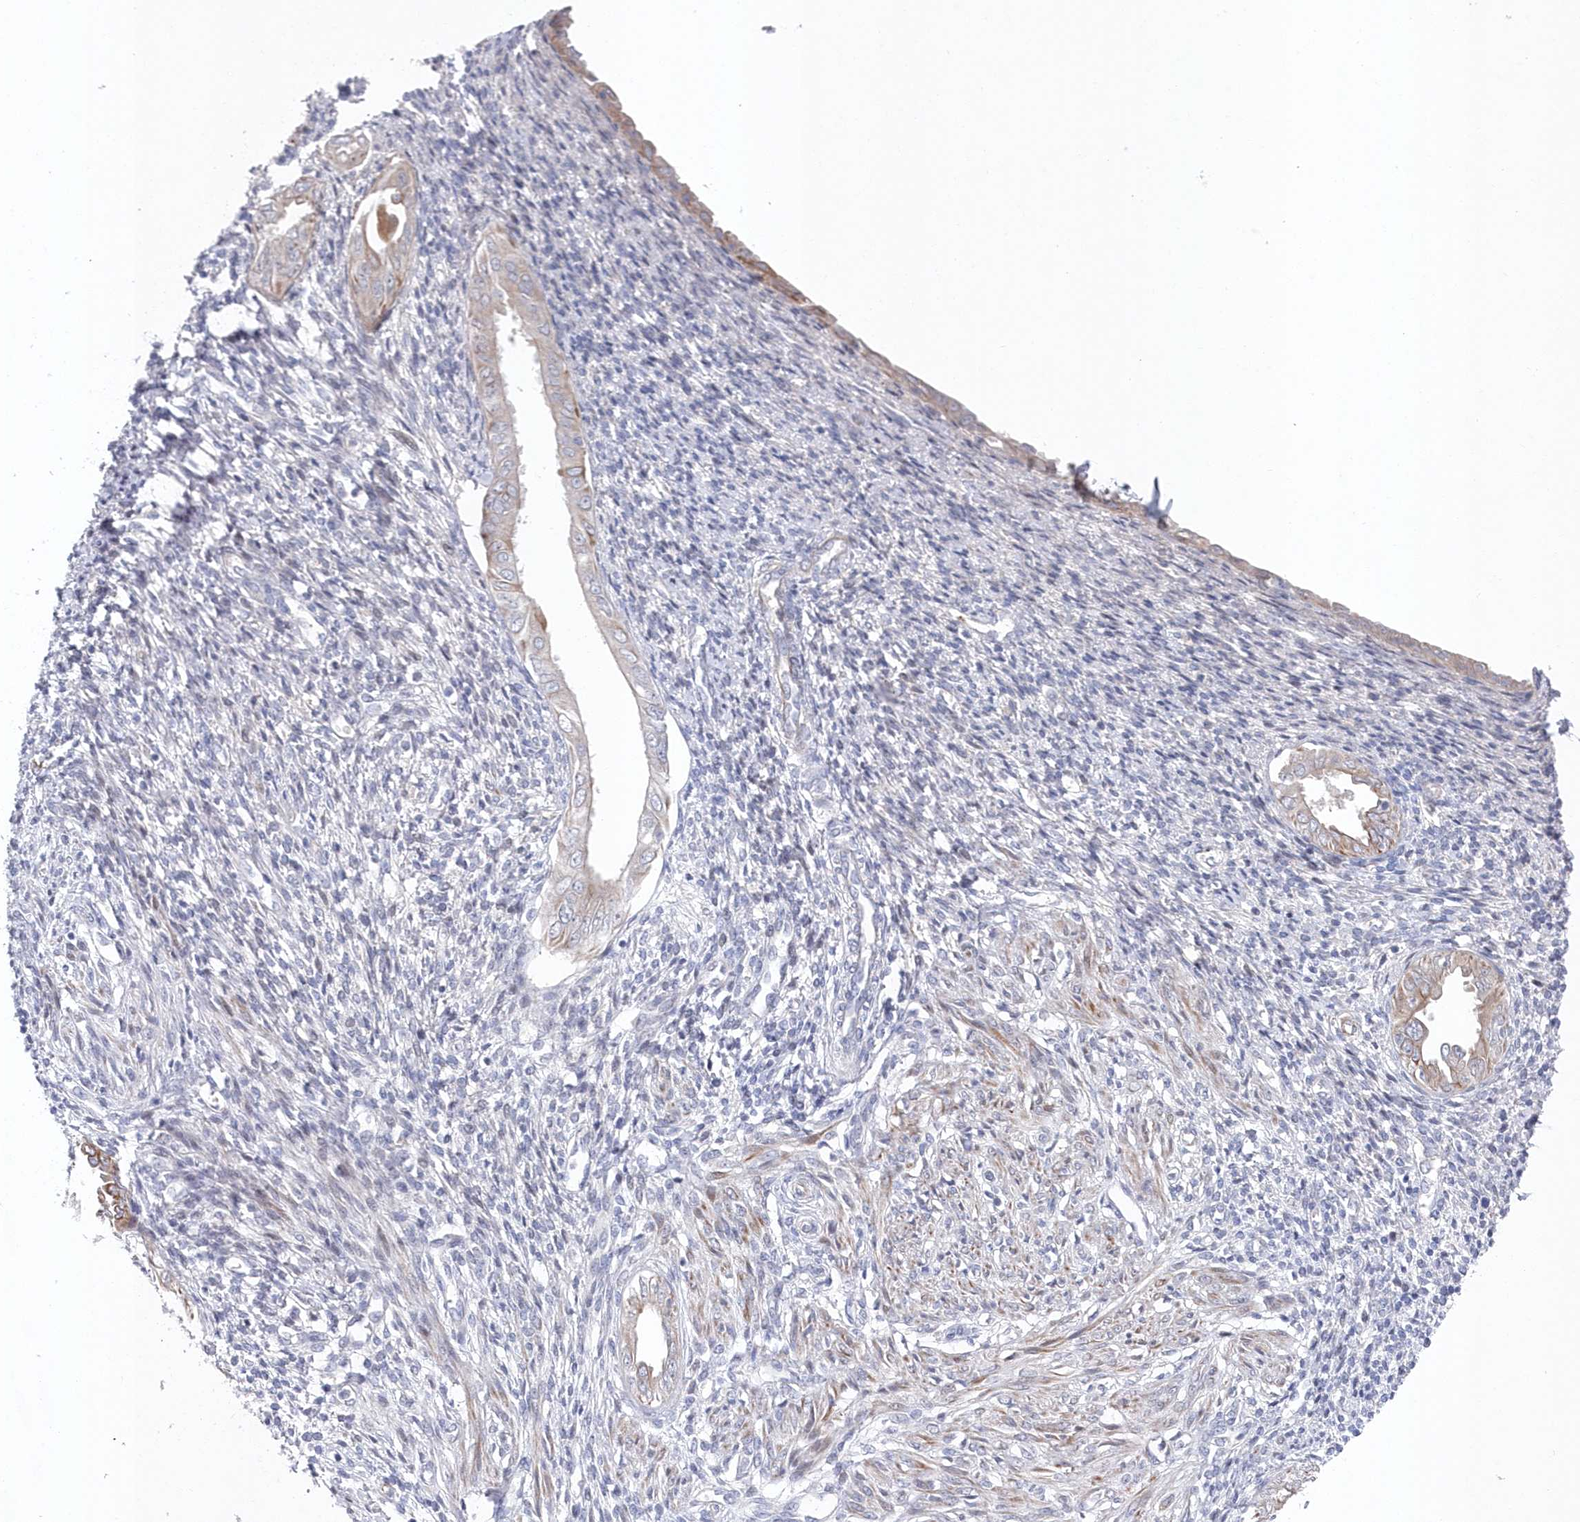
{"staining": {"intensity": "negative", "quantity": "none", "location": "none"}, "tissue": "endometrium", "cell_type": "Cells in endometrial stroma", "image_type": "normal", "snomed": [{"axis": "morphology", "description": "Normal tissue, NOS"}, {"axis": "topography", "description": "Endometrium"}], "caption": "Immunohistochemical staining of unremarkable human endometrium demonstrates no significant staining in cells in endometrial stroma. (DAB immunohistochemistry (IHC) with hematoxylin counter stain).", "gene": "KIAA1586", "patient": {"sex": "female", "age": 66}}